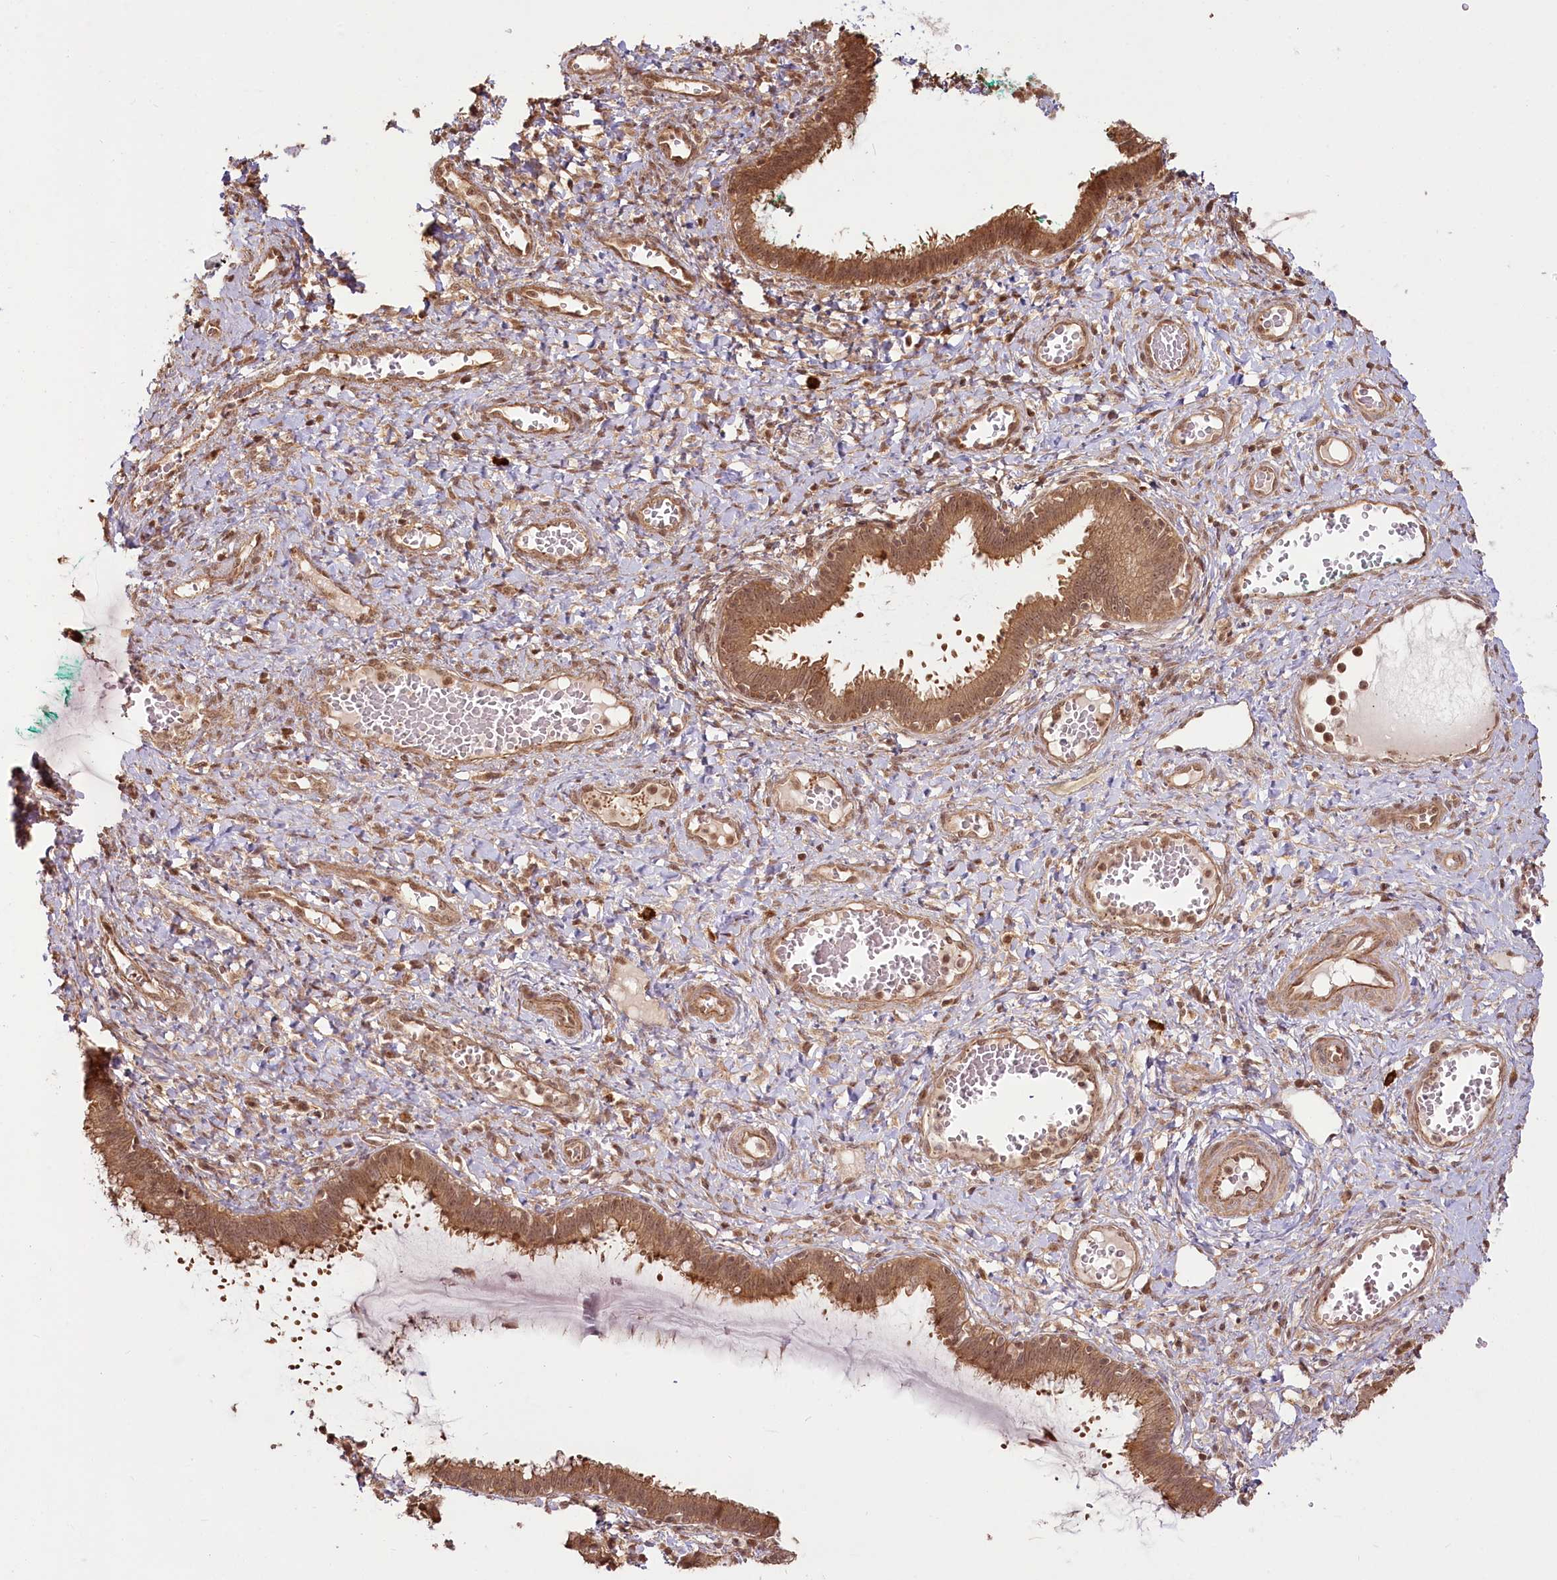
{"staining": {"intensity": "strong", "quantity": ">75%", "location": "cytoplasmic/membranous,nuclear"}, "tissue": "cervix", "cell_type": "Glandular cells", "image_type": "normal", "snomed": [{"axis": "morphology", "description": "Normal tissue, NOS"}, {"axis": "morphology", "description": "Adenocarcinoma, NOS"}, {"axis": "topography", "description": "Cervix"}], "caption": "Immunohistochemical staining of normal human cervix reveals high levels of strong cytoplasmic/membranous,nuclear expression in about >75% of glandular cells.", "gene": "R3HDM2", "patient": {"sex": "female", "age": 29}}